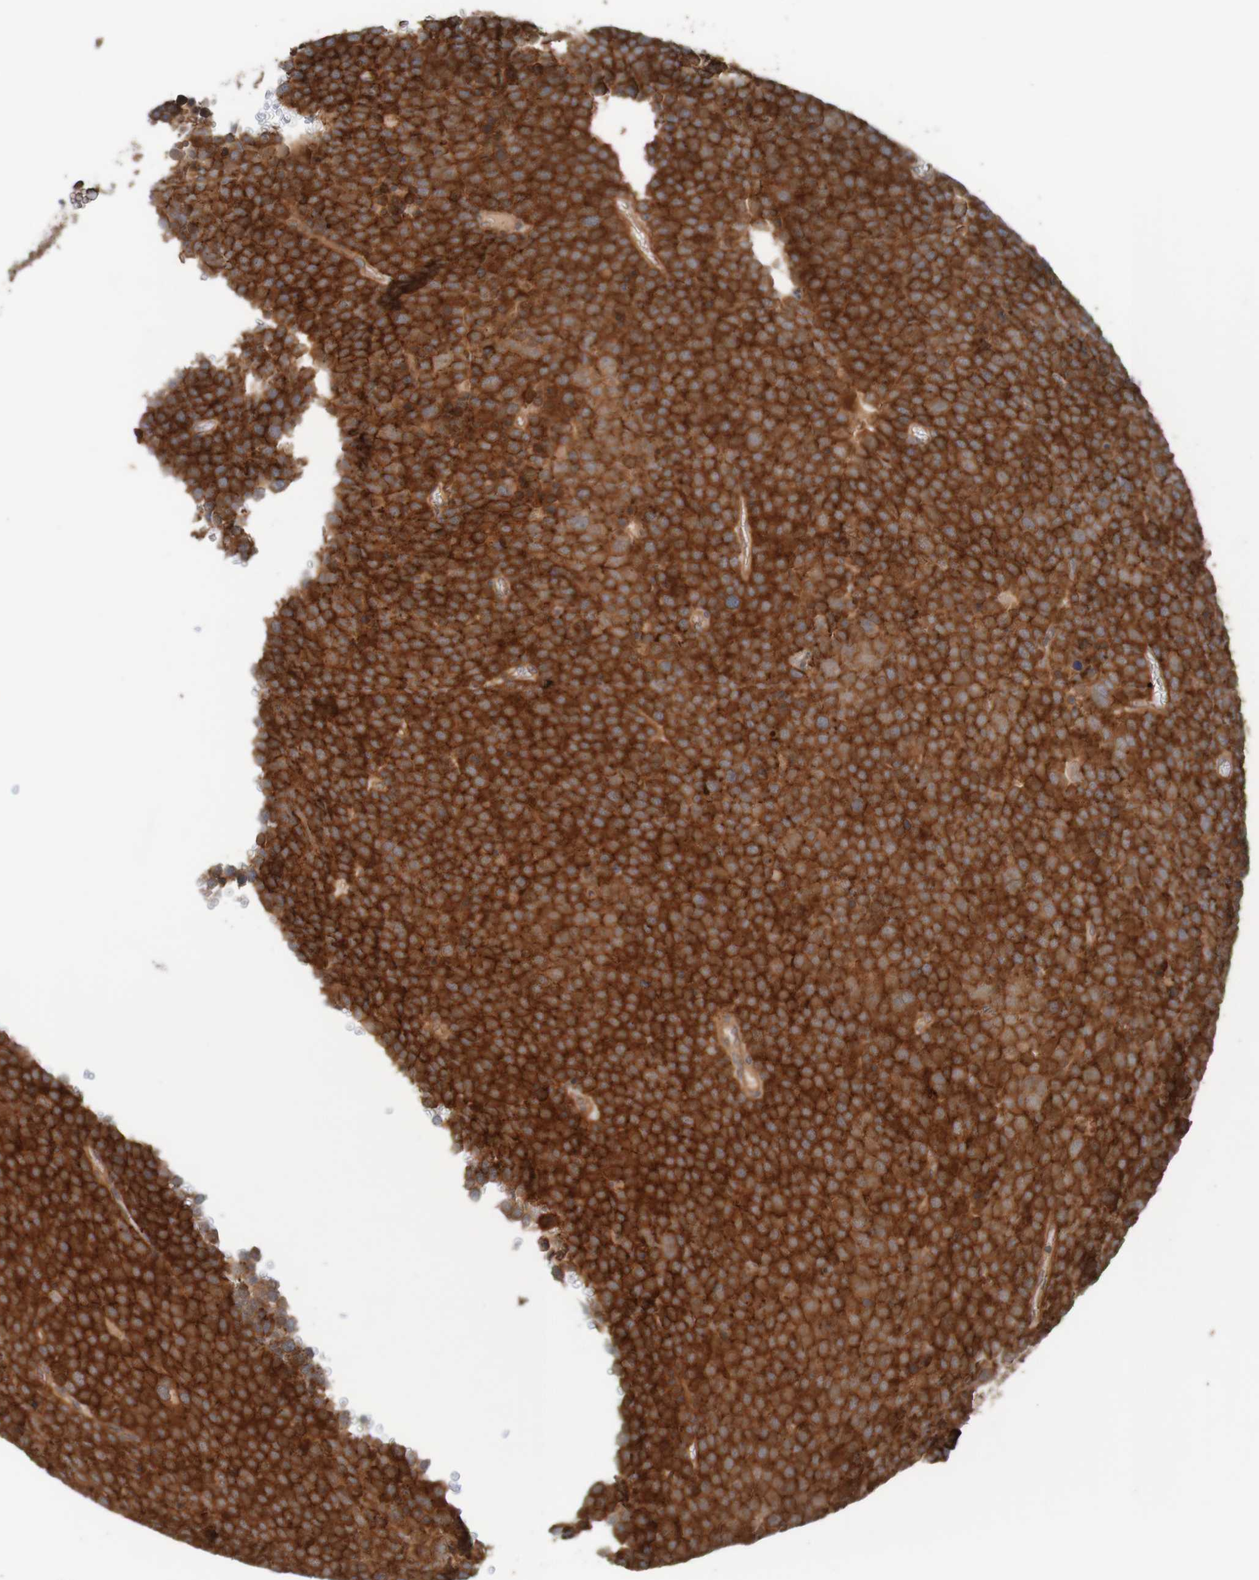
{"staining": {"intensity": "strong", "quantity": ">75%", "location": "cytoplasmic/membranous"}, "tissue": "testis cancer", "cell_type": "Tumor cells", "image_type": "cancer", "snomed": [{"axis": "morphology", "description": "Seminoma, NOS"}, {"axis": "topography", "description": "Testis"}], "caption": "Protein staining displays strong cytoplasmic/membranous staining in approximately >75% of tumor cells in testis cancer. (DAB IHC with brightfield microscopy, high magnification).", "gene": "ARHGEF11", "patient": {"sex": "male", "age": 71}}